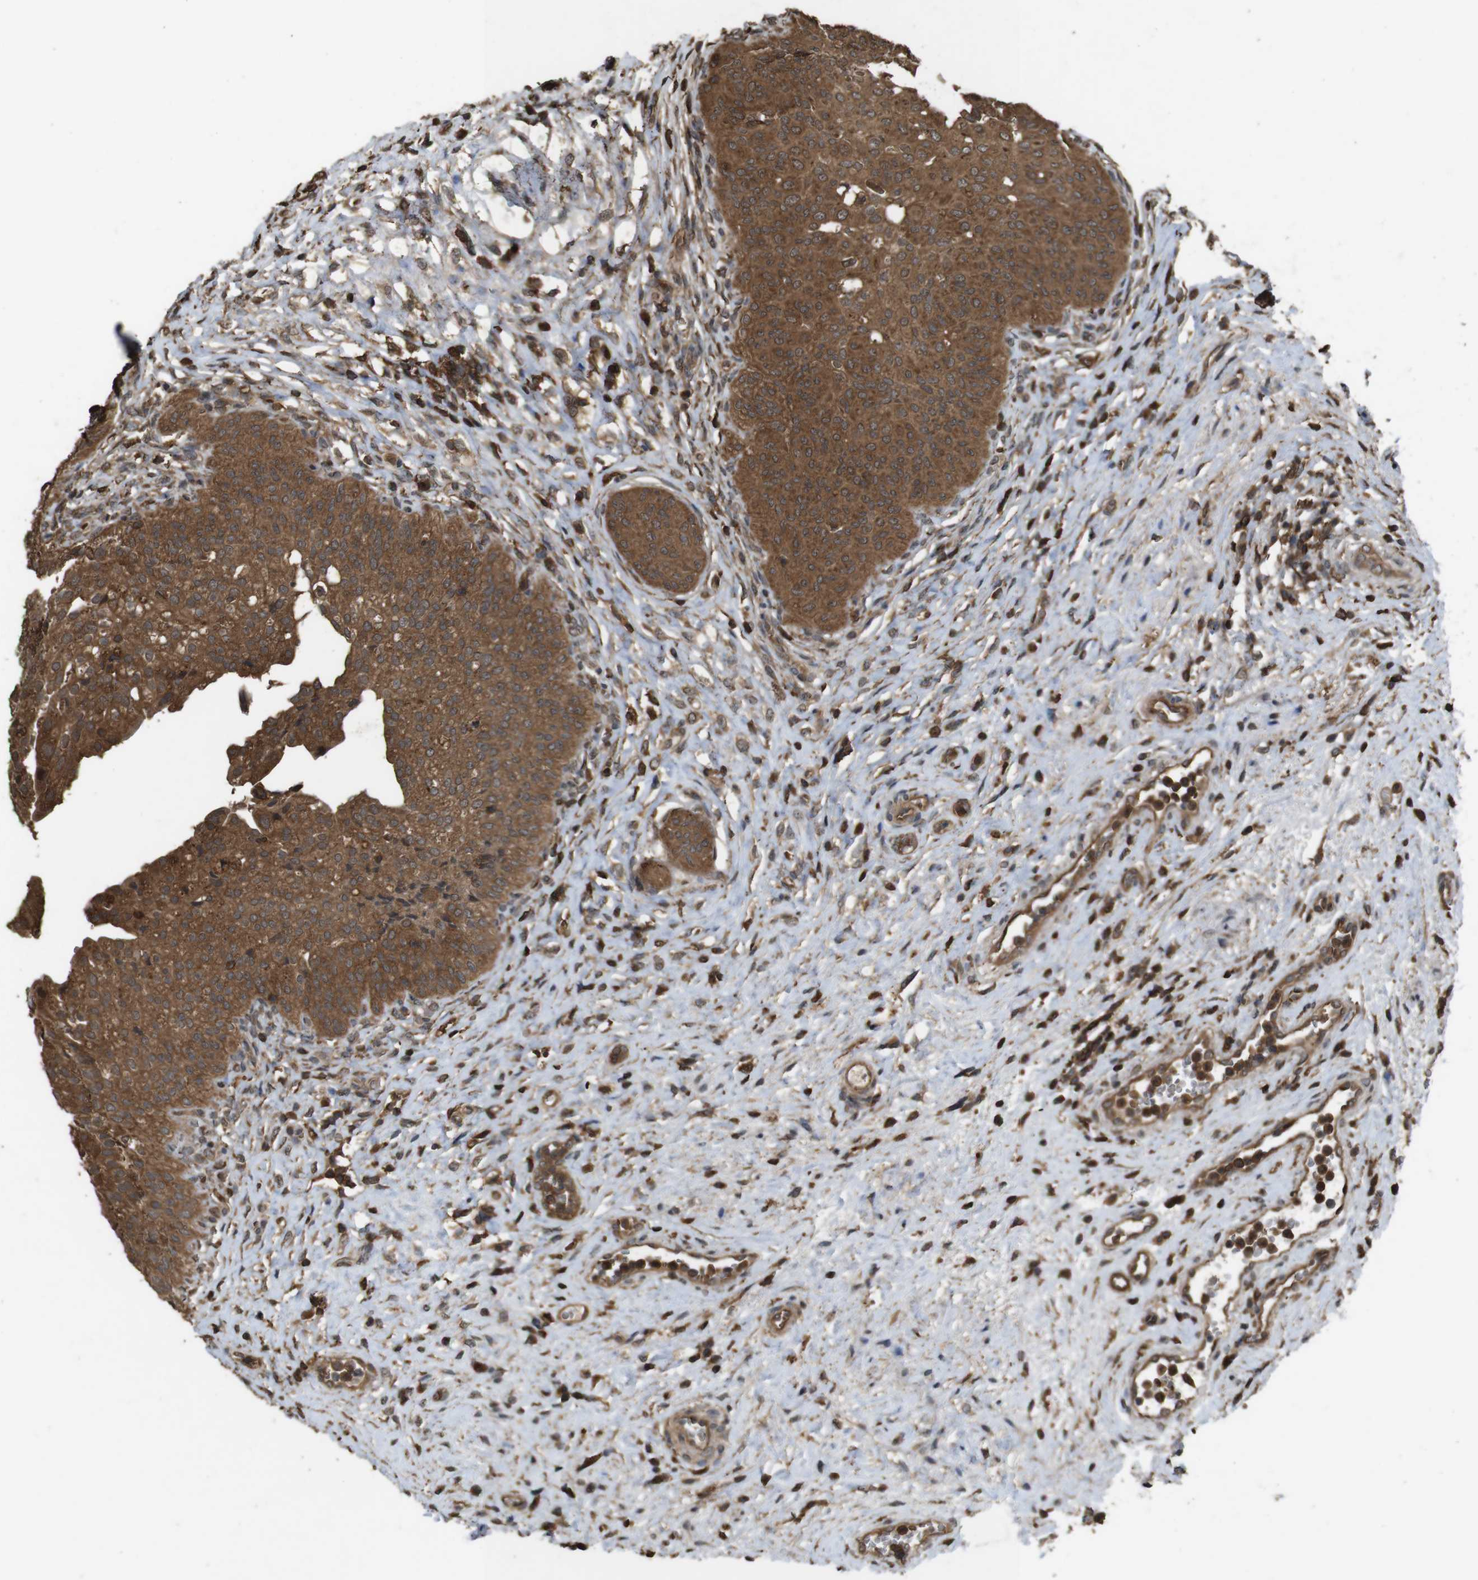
{"staining": {"intensity": "strong", "quantity": ">75%", "location": "cytoplasmic/membranous"}, "tissue": "urinary bladder", "cell_type": "Urothelial cells", "image_type": "normal", "snomed": [{"axis": "morphology", "description": "Normal tissue, NOS"}, {"axis": "topography", "description": "Urinary bladder"}], "caption": "A photomicrograph showing strong cytoplasmic/membranous expression in about >75% of urothelial cells in normal urinary bladder, as visualized by brown immunohistochemical staining.", "gene": "BAG4", "patient": {"sex": "male", "age": 46}}